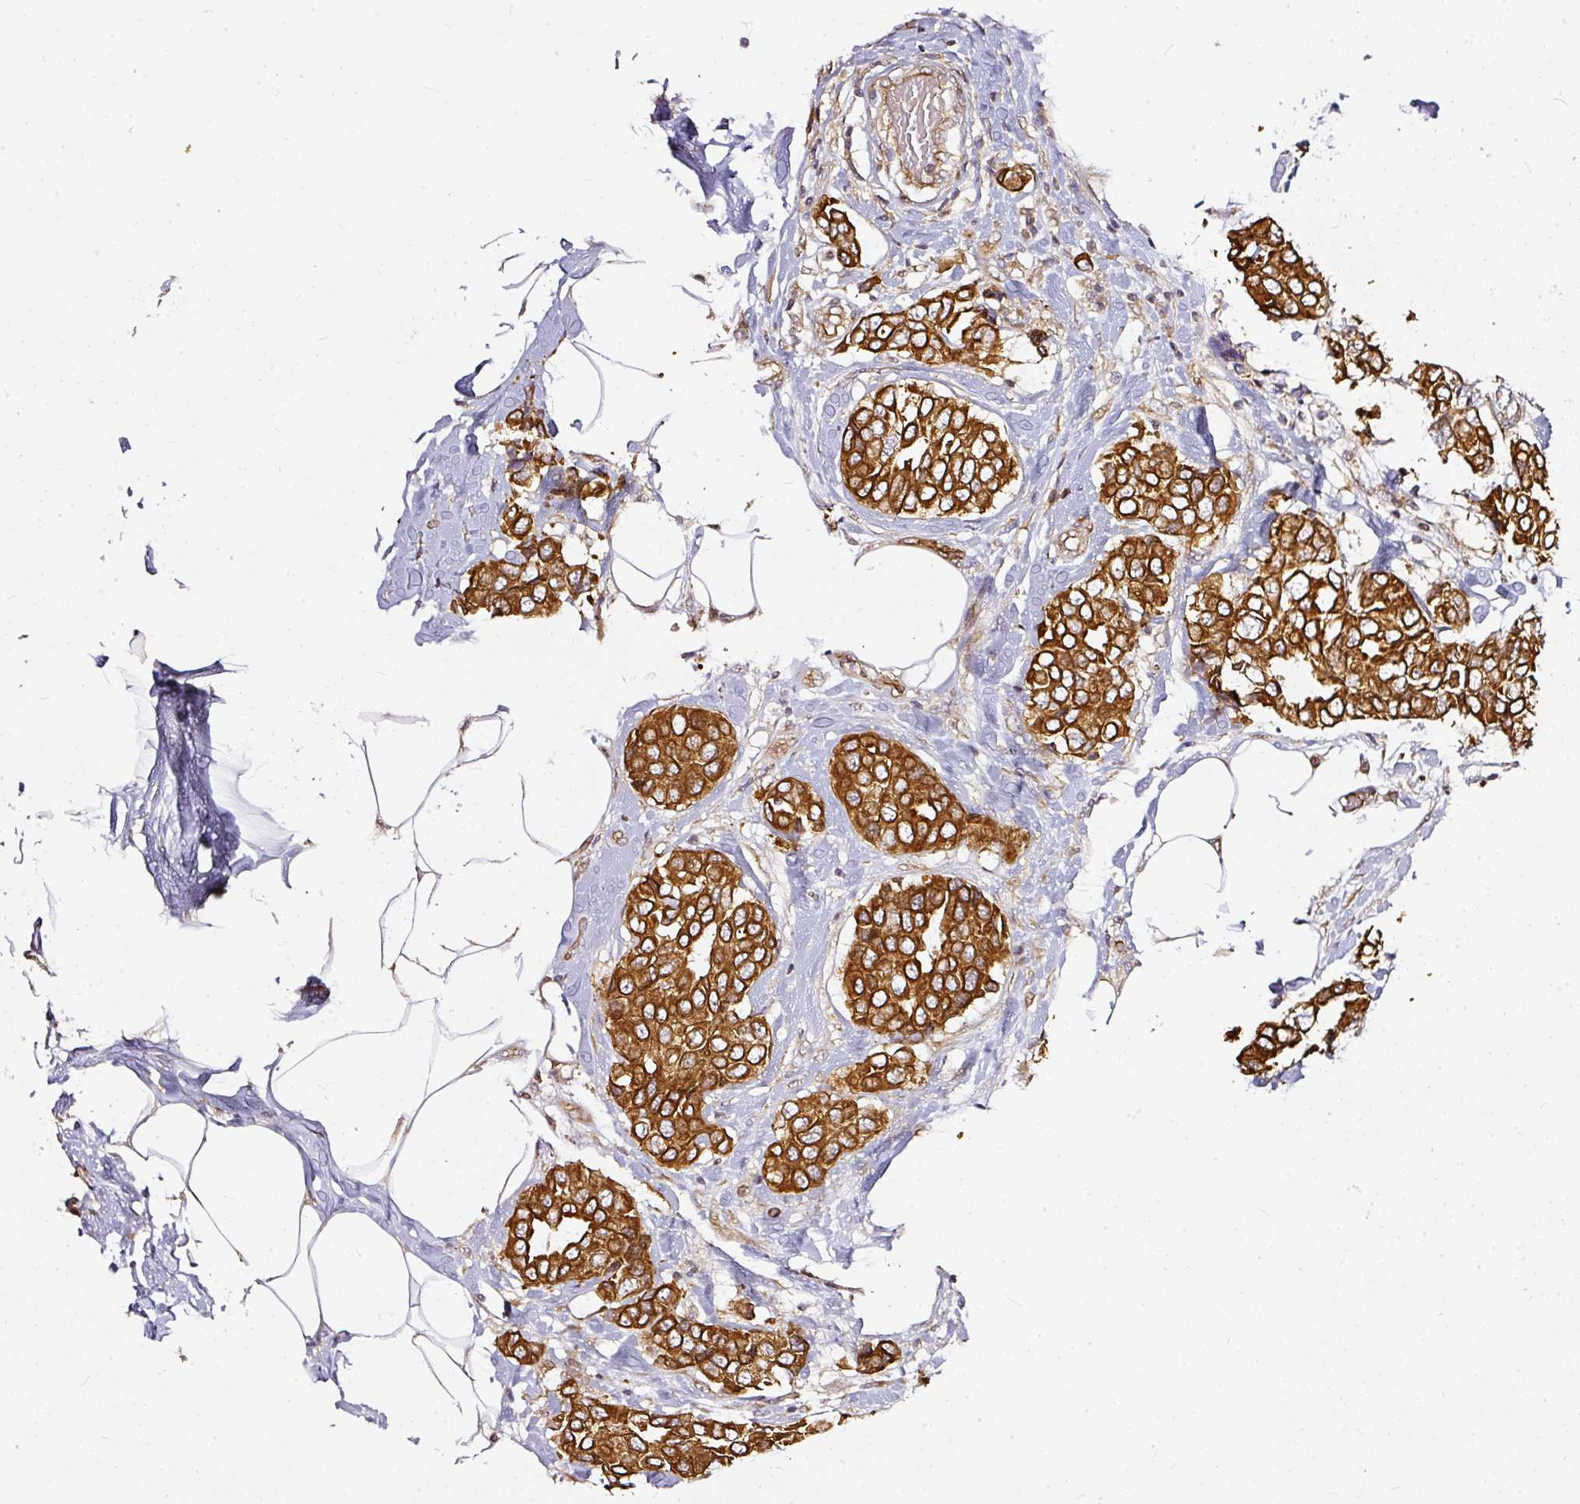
{"staining": {"intensity": "strong", "quantity": ">75%", "location": "cytoplasmic/membranous"}, "tissue": "breast cancer", "cell_type": "Tumor cells", "image_type": "cancer", "snomed": [{"axis": "morphology", "description": "Lobular carcinoma"}, {"axis": "topography", "description": "Breast"}], "caption": "Protein staining of lobular carcinoma (breast) tissue shows strong cytoplasmic/membranous expression in approximately >75% of tumor cells. (brown staining indicates protein expression, while blue staining denotes nuclei).", "gene": "MIF4GD", "patient": {"sex": "female", "age": 51}}